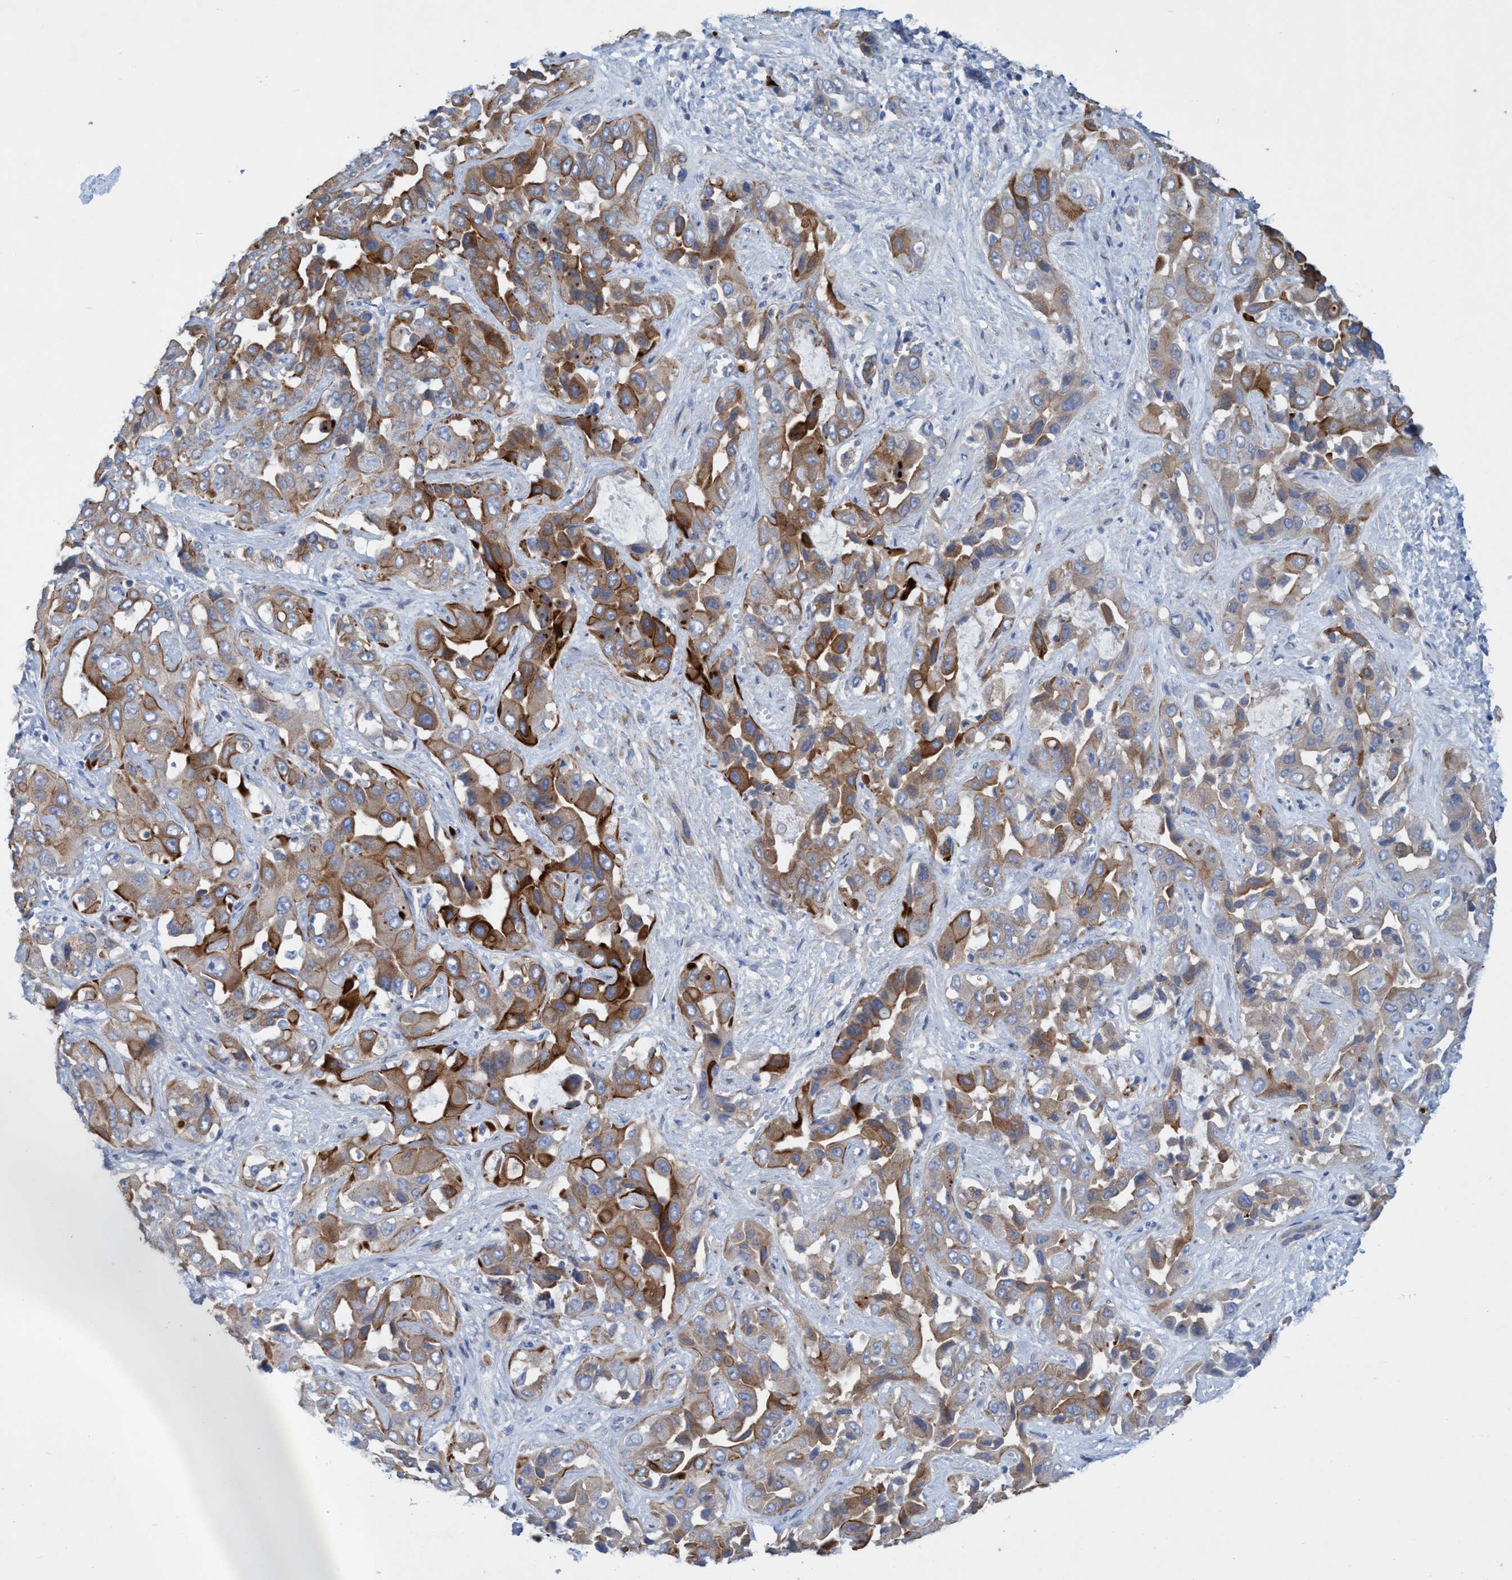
{"staining": {"intensity": "negative", "quantity": "none", "location": "none"}, "tissue": "liver cancer", "cell_type": "Tumor cells", "image_type": "cancer", "snomed": [{"axis": "morphology", "description": "Cholangiocarcinoma"}, {"axis": "topography", "description": "Liver"}], "caption": "Tumor cells show no significant protein staining in liver cholangiocarcinoma.", "gene": "GULP1", "patient": {"sex": "female", "age": 52}}